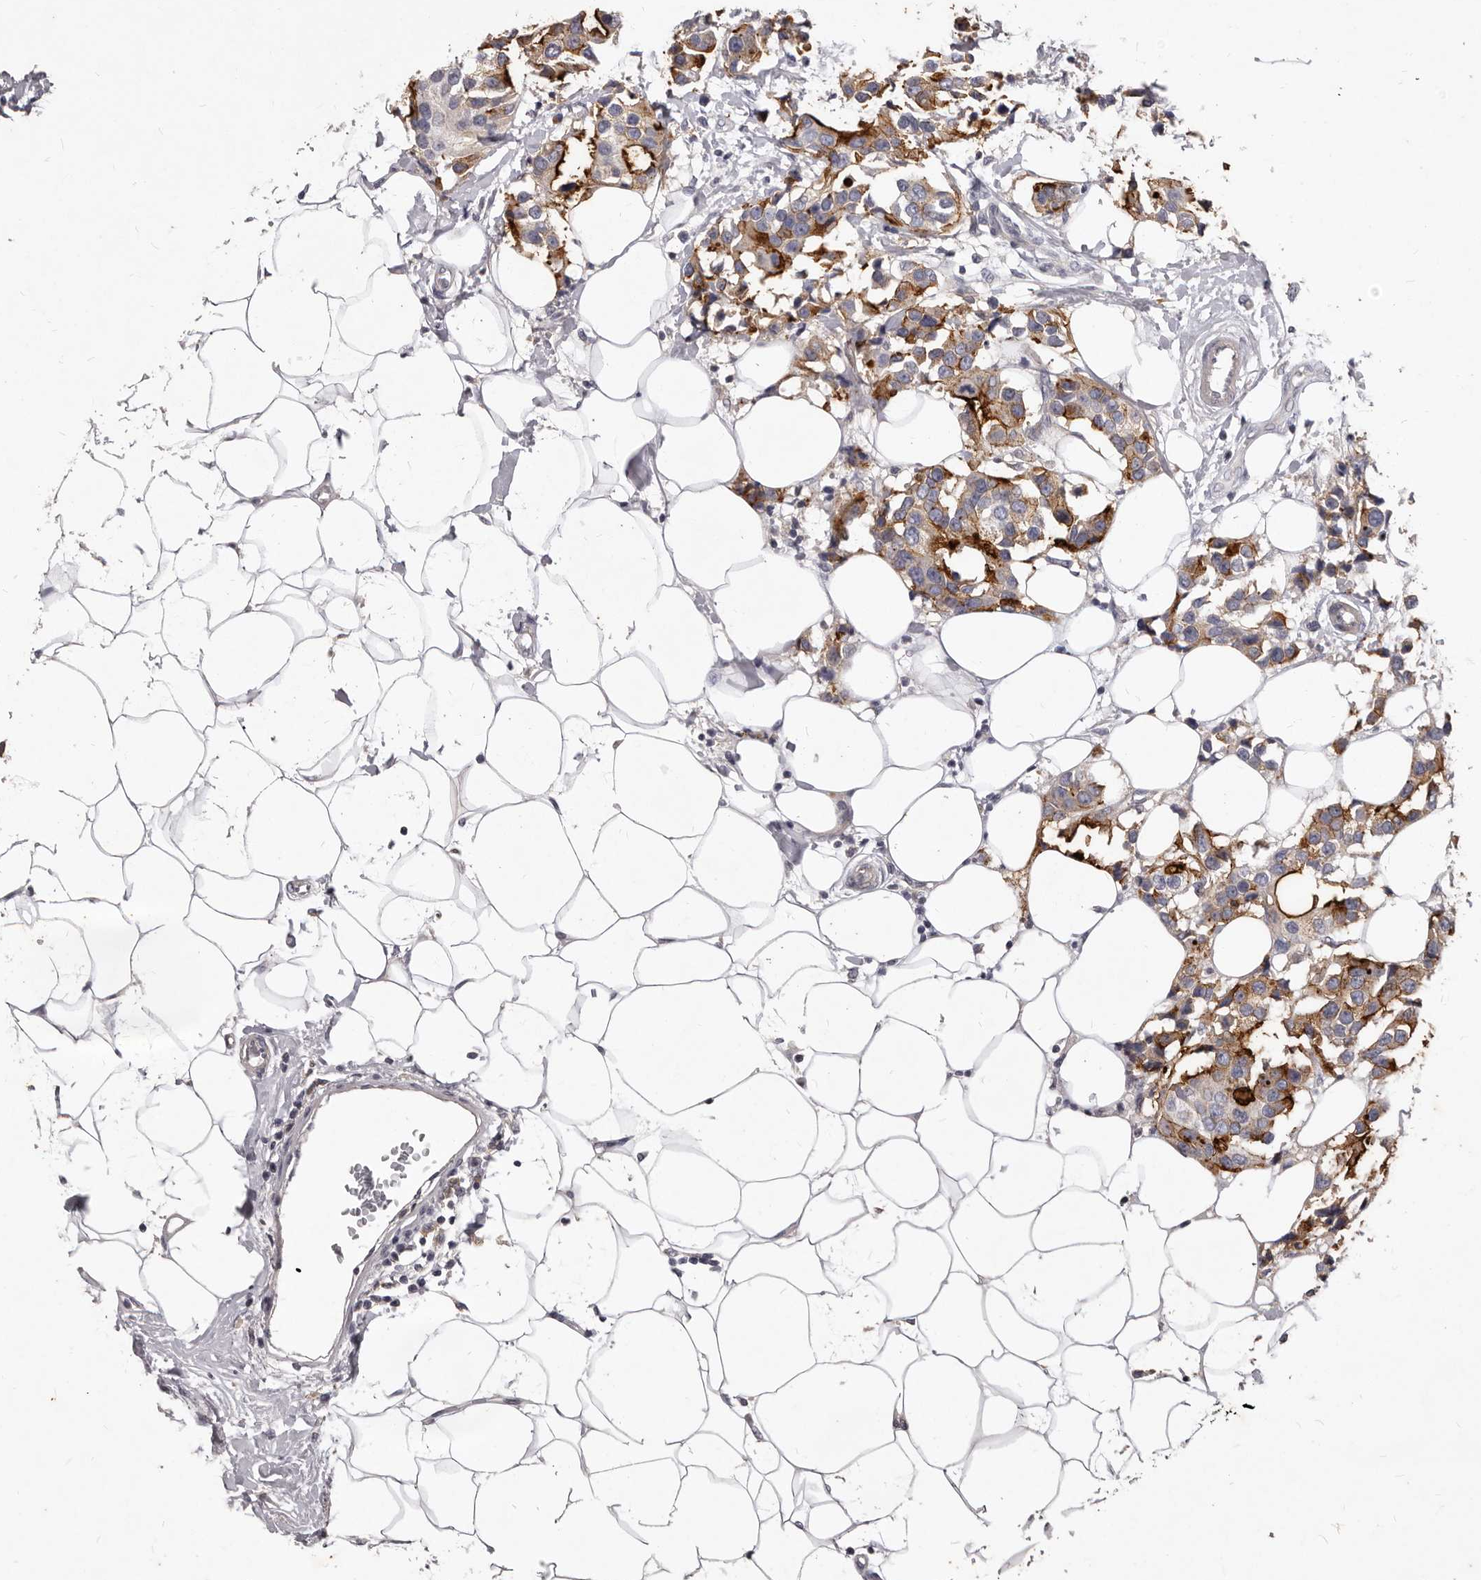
{"staining": {"intensity": "strong", "quantity": "25%-75%", "location": "cytoplasmic/membranous"}, "tissue": "breast cancer", "cell_type": "Tumor cells", "image_type": "cancer", "snomed": [{"axis": "morphology", "description": "Normal tissue, NOS"}, {"axis": "morphology", "description": "Duct carcinoma"}, {"axis": "topography", "description": "Breast"}], "caption": "IHC of breast invasive ductal carcinoma exhibits high levels of strong cytoplasmic/membranous expression in approximately 25%-75% of tumor cells.", "gene": "GPRC5C", "patient": {"sex": "female", "age": 39}}